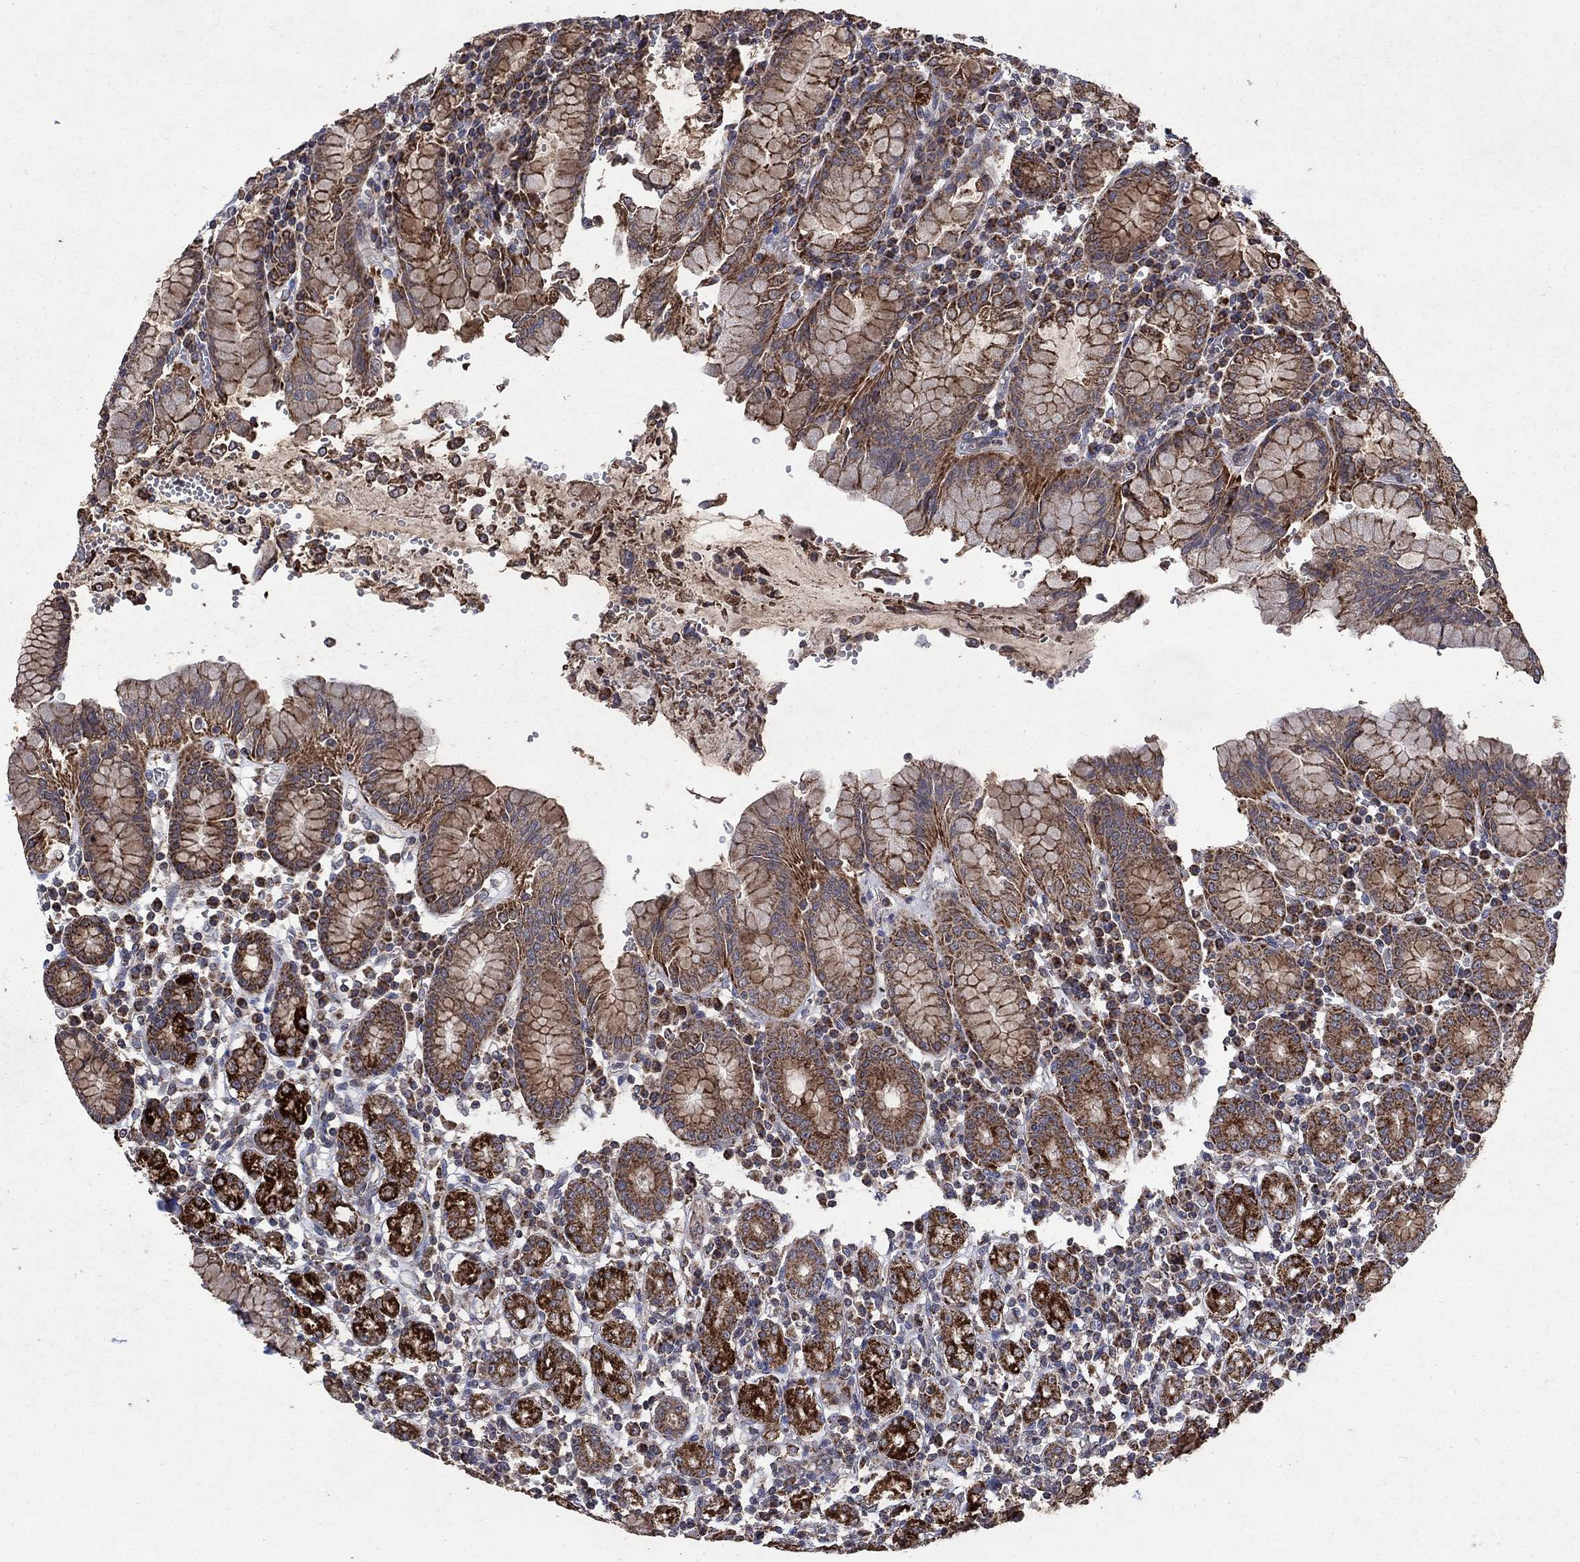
{"staining": {"intensity": "strong", "quantity": "25%-75%", "location": "cytoplasmic/membranous"}, "tissue": "stomach", "cell_type": "Glandular cells", "image_type": "normal", "snomed": [{"axis": "morphology", "description": "Normal tissue, NOS"}, {"axis": "topography", "description": "Stomach, upper"}, {"axis": "topography", "description": "Stomach"}], "caption": "This is a photomicrograph of immunohistochemistry (IHC) staining of unremarkable stomach, which shows strong expression in the cytoplasmic/membranous of glandular cells.", "gene": "DPH1", "patient": {"sex": "male", "age": 62}}